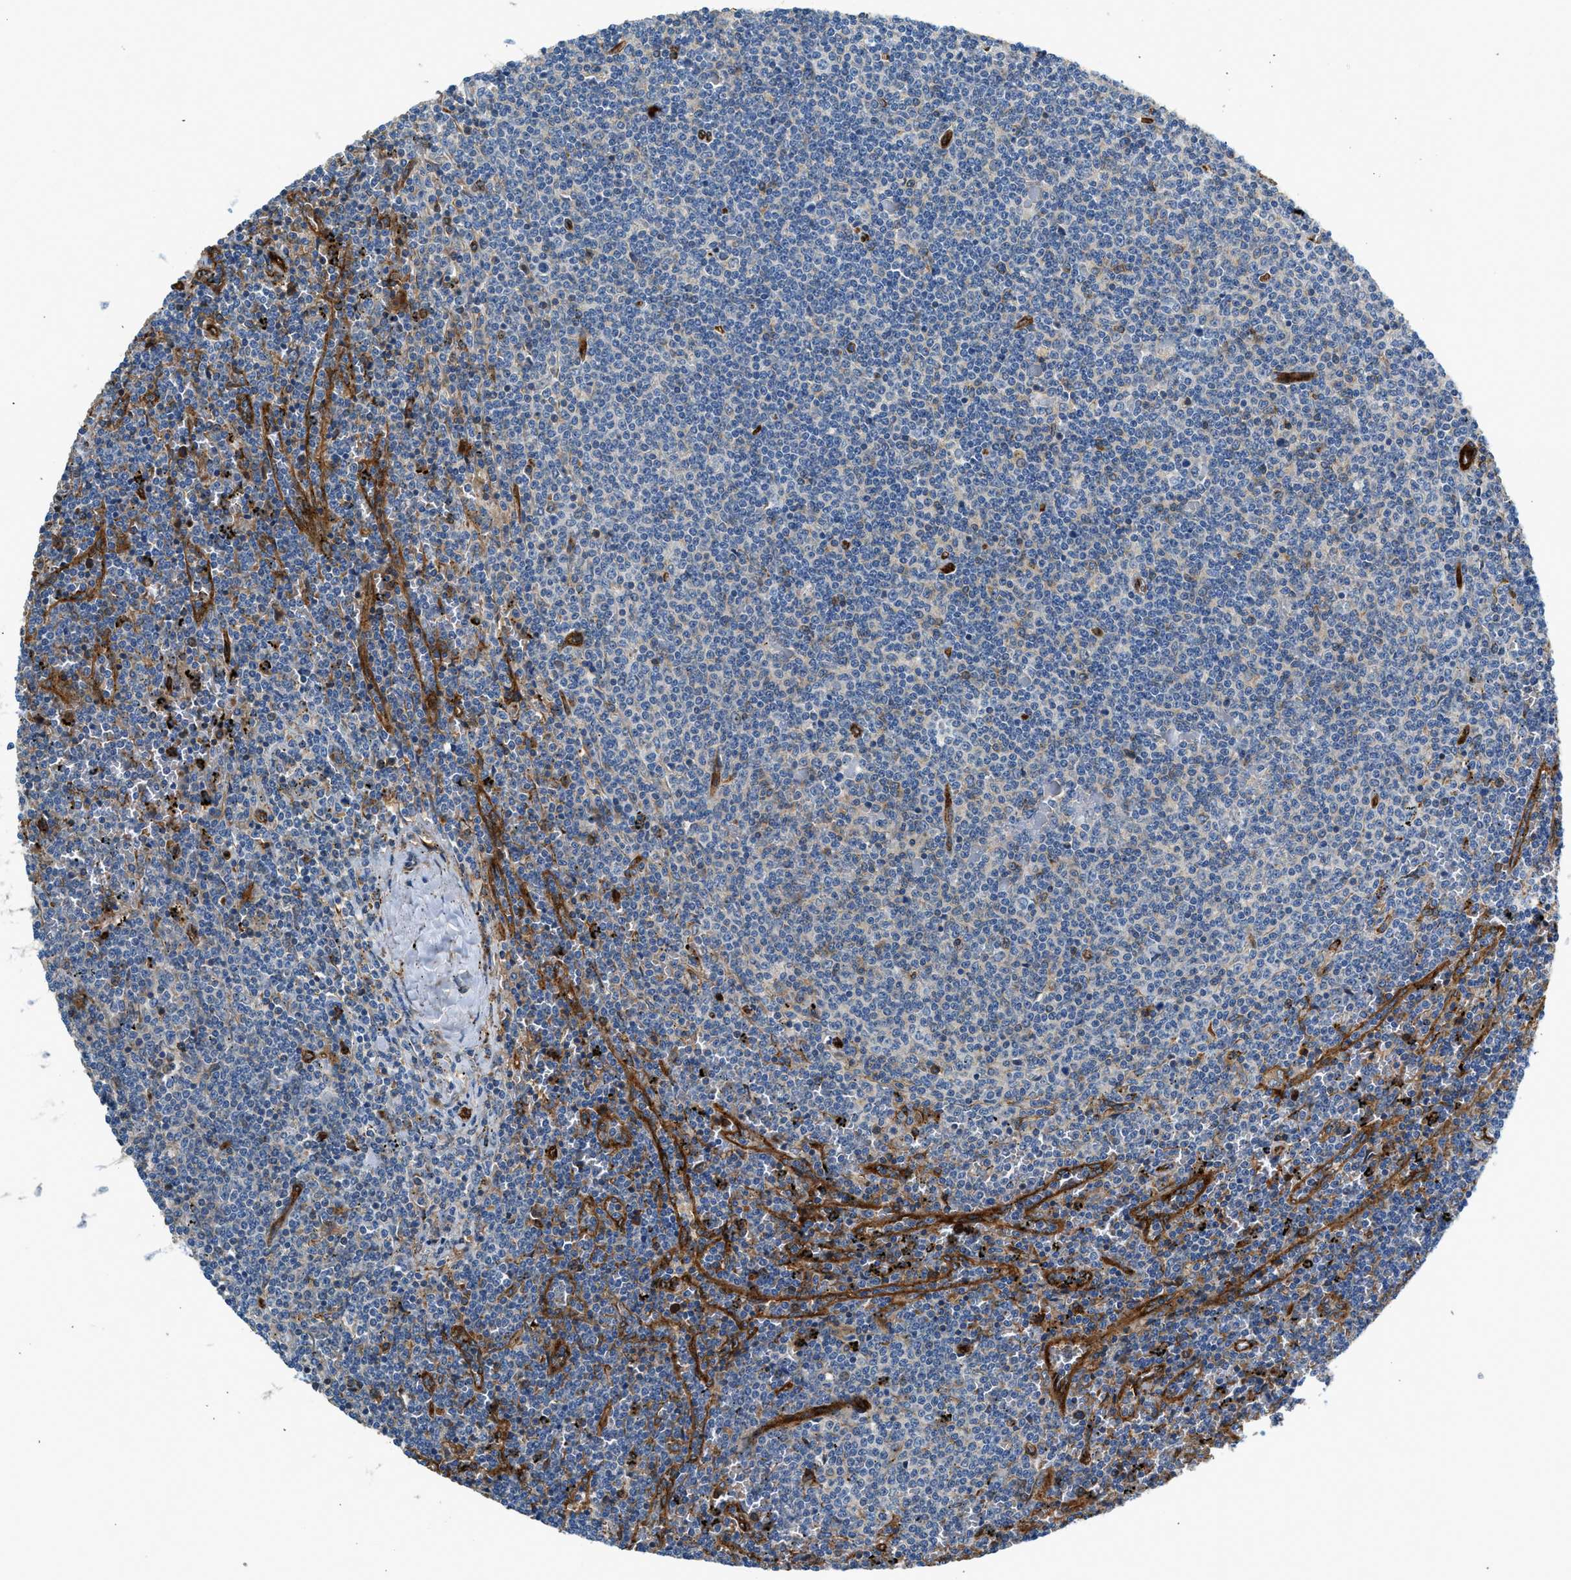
{"staining": {"intensity": "negative", "quantity": "none", "location": "none"}, "tissue": "lymphoma", "cell_type": "Tumor cells", "image_type": "cancer", "snomed": [{"axis": "morphology", "description": "Malignant lymphoma, non-Hodgkin's type, Low grade"}, {"axis": "topography", "description": "Spleen"}], "caption": "Protein analysis of lymphoma reveals no significant positivity in tumor cells. (Stains: DAB (3,3'-diaminobenzidine) IHC with hematoxylin counter stain, Microscopy: brightfield microscopy at high magnification).", "gene": "HIP1", "patient": {"sex": "female", "age": 50}}